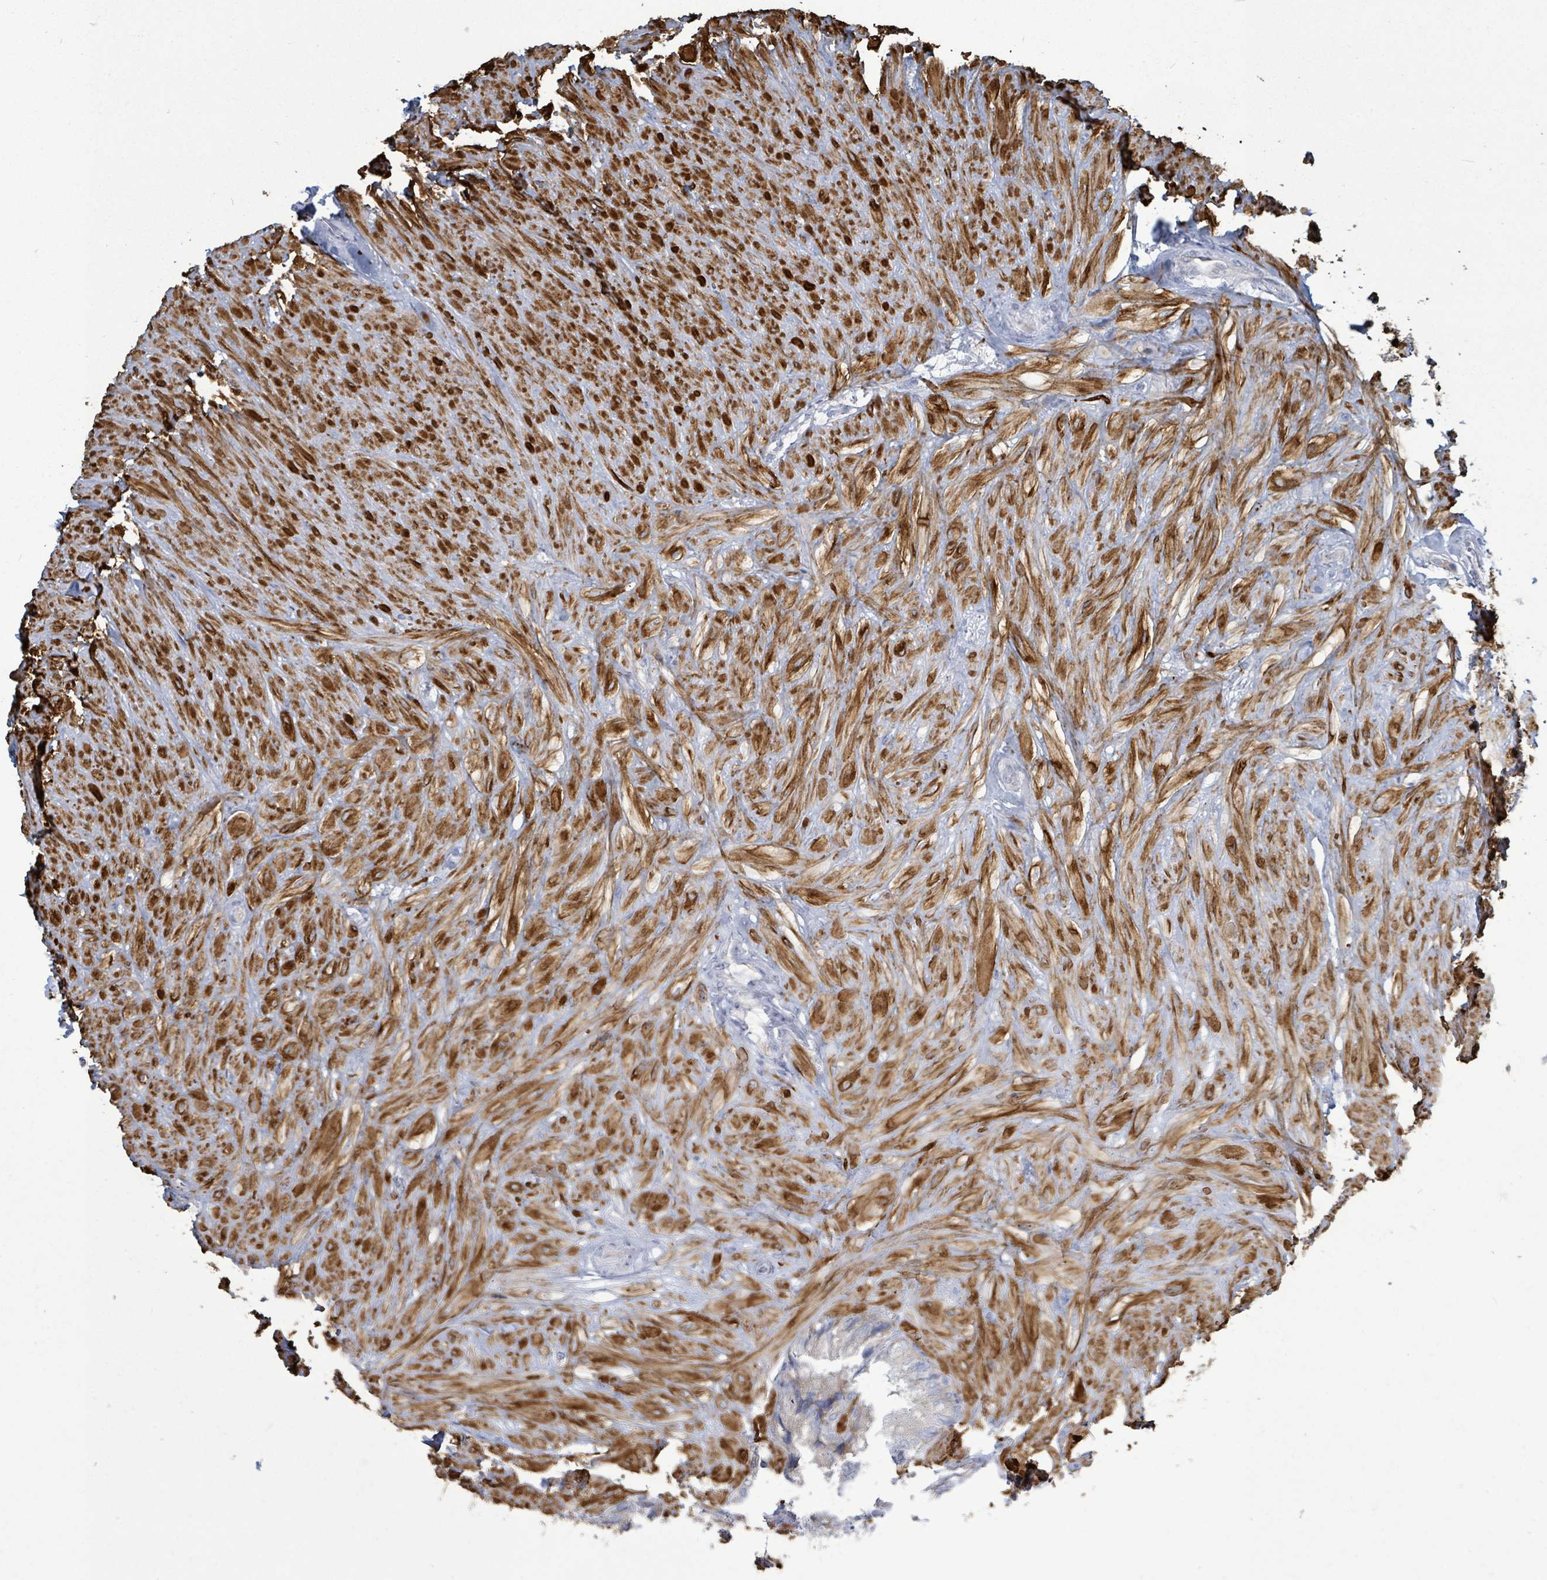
{"staining": {"intensity": "weak", "quantity": "25%-75%", "location": "cytoplasmic/membranous"}, "tissue": "seminal vesicle", "cell_type": "Glandular cells", "image_type": "normal", "snomed": [{"axis": "morphology", "description": "Normal tissue, NOS"}, {"axis": "topography", "description": "Prostate and seminal vesicle, NOS"}, {"axis": "topography", "description": "Prostate"}, {"axis": "topography", "description": "Seminal veicle"}], "caption": "Glandular cells exhibit weak cytoplasmic/membranous expression in about 25%-75% of cells in unremarkable seminal vesicle.", "gene": "SIRPB1", "patient": {"sex": "male", "age": 67}}